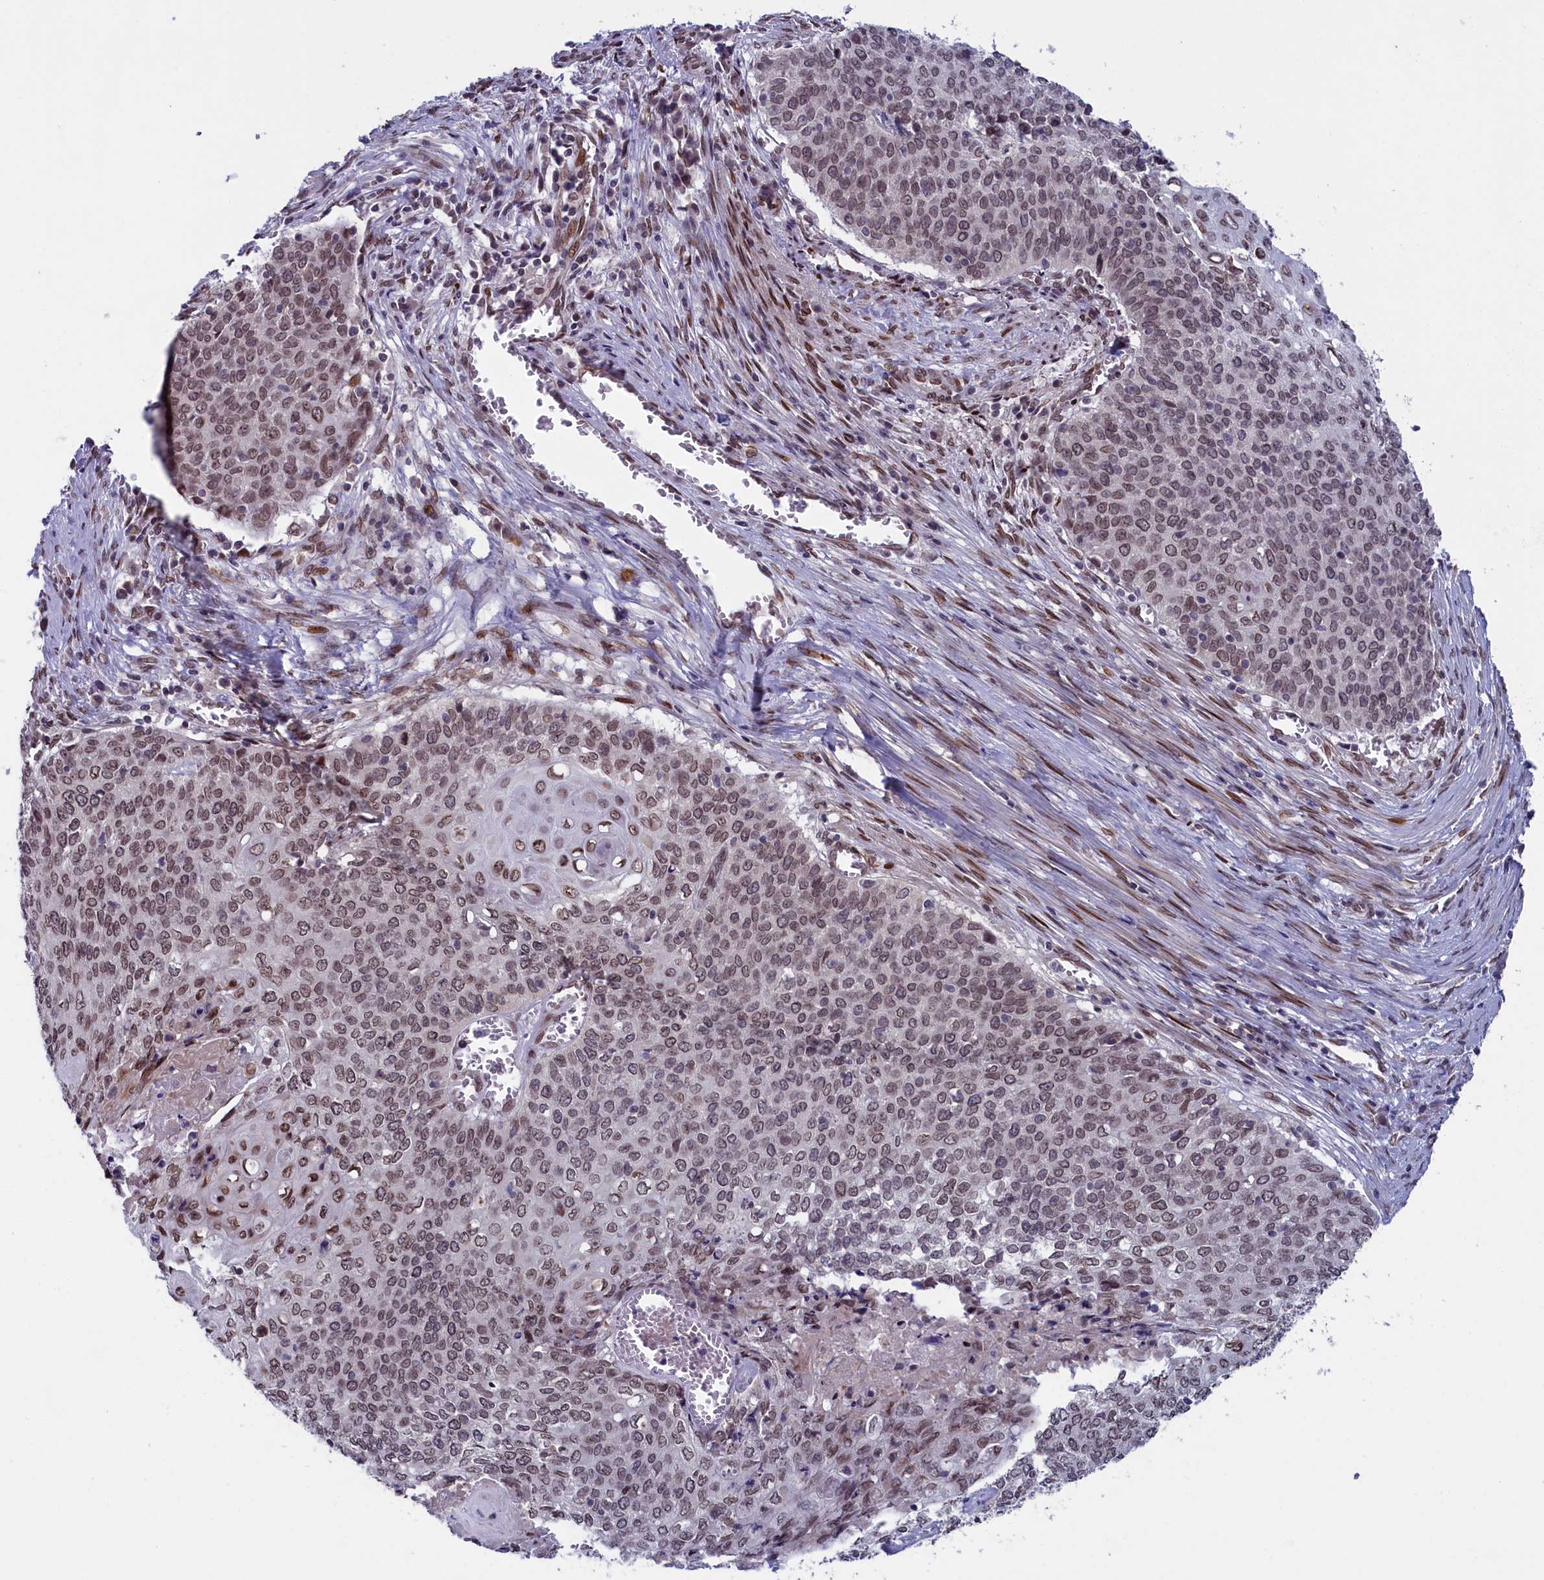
{"staining": {"intensity": "moderate", "quantity": ">75%", "location": "cytoplasmic/membranous,nuclear"}, "tissue": "cervical cancer", "cell_type": "Tumor cells", "image_type": "cancer", "snomed": [{"axis": "morphology", "description": "Squamous cell carcinoma, NOS"}, {"axis": "topography", "description": "Cervix"}], "caption": "Immunohistochemical staining of human squamous cell carcinoma (cervical) demonstrates moderate cytoplasmic/membranous and nuclear protein positivity in approximately >75% of tumor cells. The staining was performed using DAB (3,3'-diaminobenzidine), with brown indicating positive protein expression. Nuclei are stained blue with hematoxylin.", "gene": "GPSM1", "patient": {"sex": "female", "age": 39}}